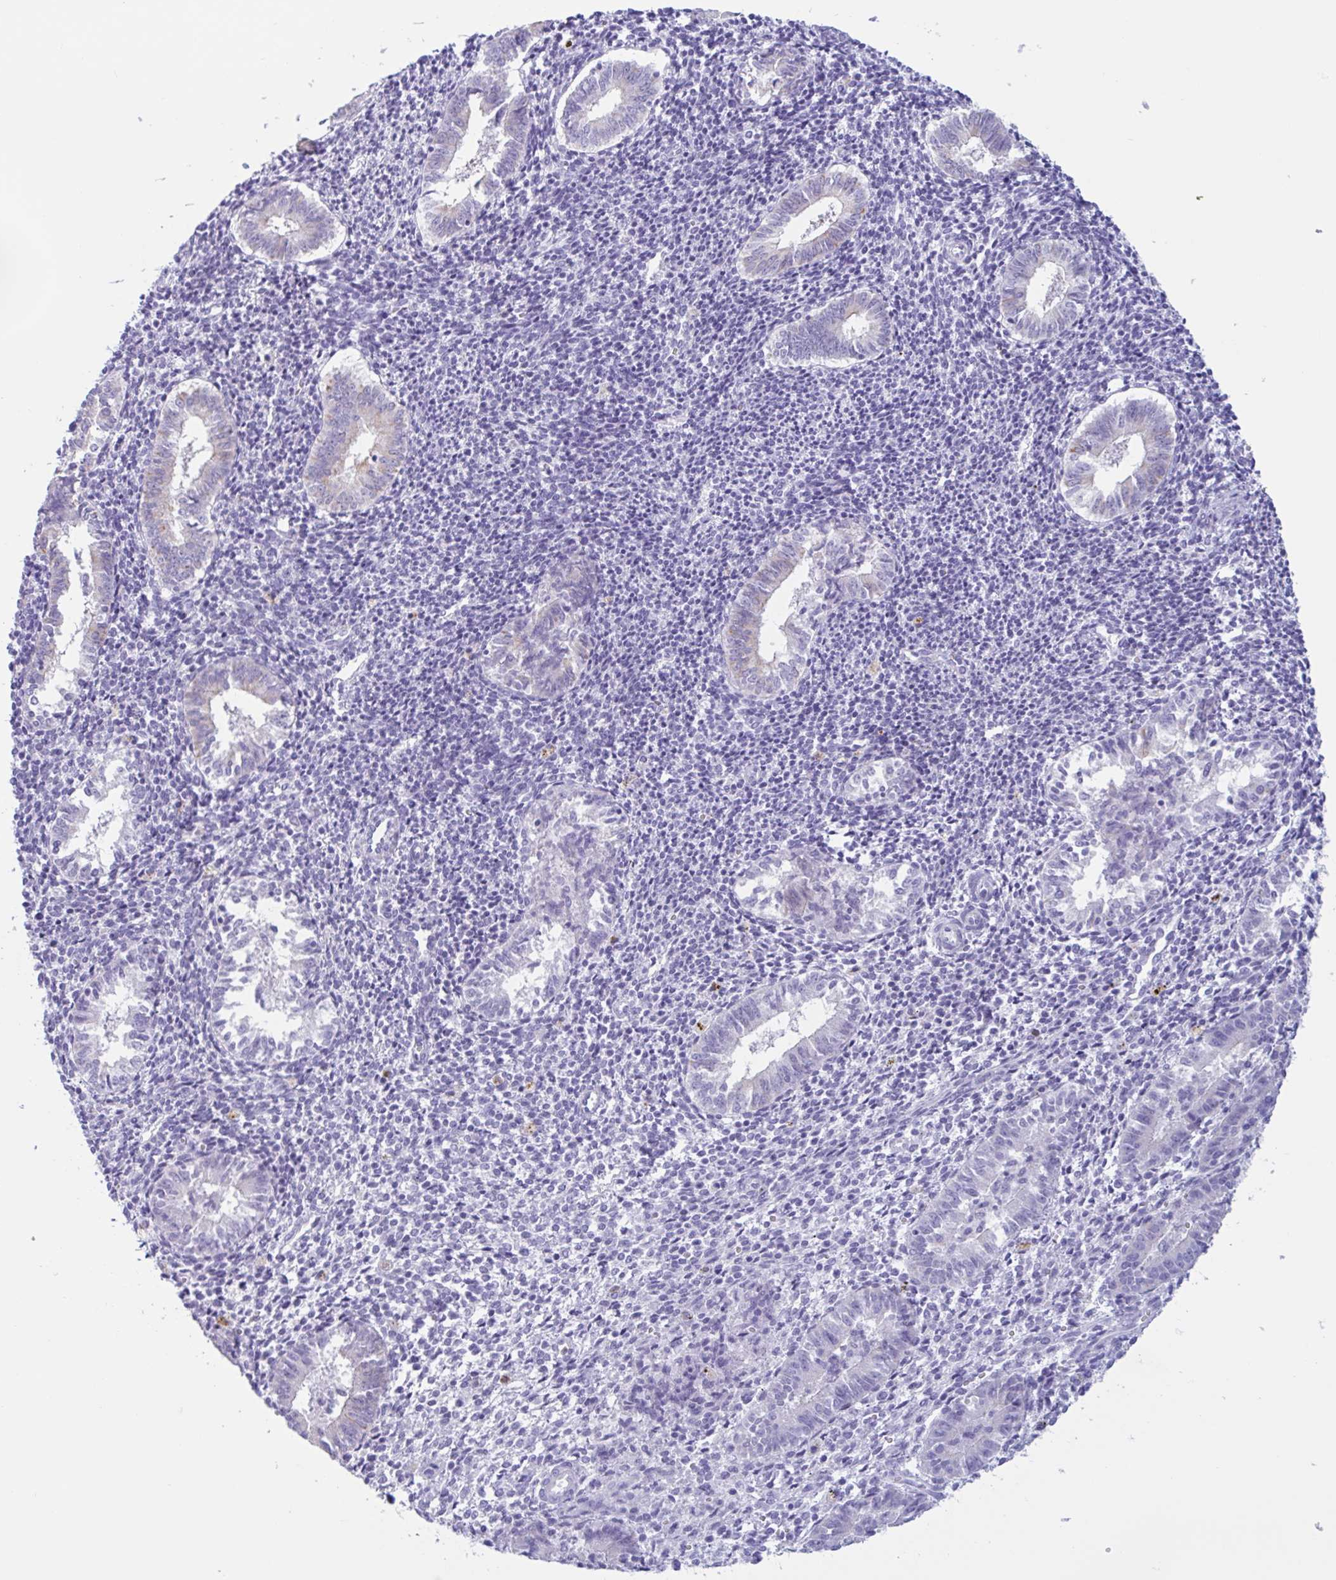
{"staining": {"intensity": "negative", "quantity": "none", "location": "none"}, "tissue": "endometrium", "cell_type": "Cells in endometrial stroma", "image_type": "normal", "snomed": [{"axis": "morphology", "description": "Normal tissue, NOS"}, {"axis": "topography", "description": "Endometrium"}], "caption": "DAB immunohistochemical staining of benign human endometrium demonstrates no significant positivity in cells in endometrial stroma. (DAB (3,3'-diaminobenzidine) IHC, high magnification).", "gene": "DTWD2", "patient": {"sex": "female", "age": 25}}